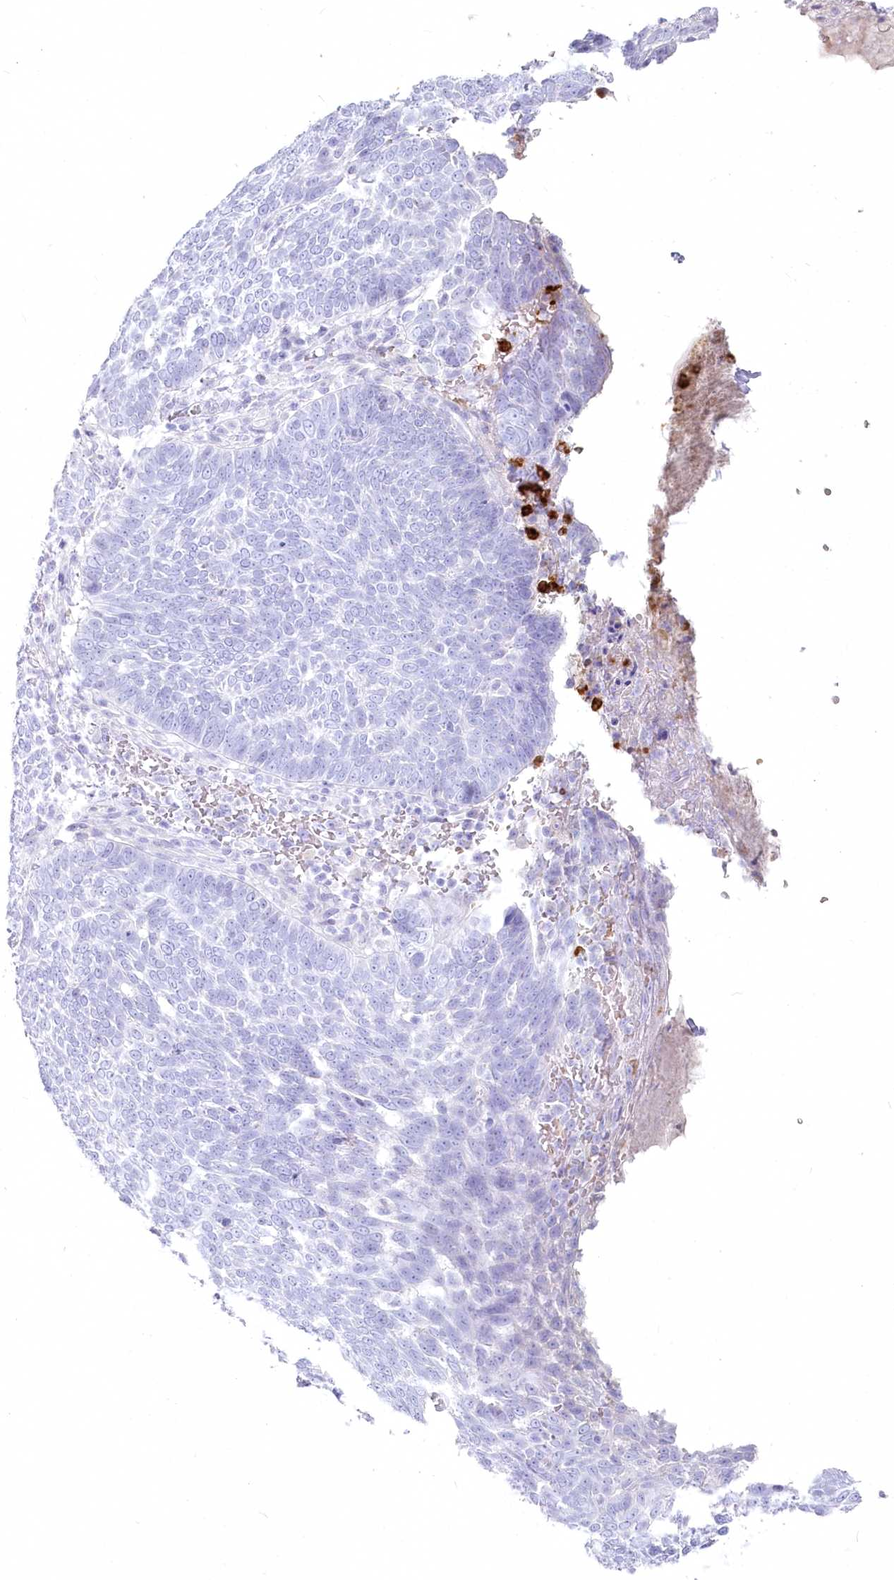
{"staining": {"intensity": "negative", "quantity": "none", "location": "none"}, "tissue": "skin cancer", "cell_type": "Tumor cells", "image_type": "cancer", "snomed": [{"axis": "morphology", "description": "Normal tissue, NOS"}, {"axis": "morphology", "description": "Basal cell carcinoma"}, {"axis": "topography", "description": "Skin"}], "caption": "Immunohistochemistry micrograph of neoplastic tissue: skin cancer (basal cell carcinoma) stained with DAB (3,3'-diaminobenzidine) exhibits no significant protein staining in tumor cells.", "gene": "IFIT5", "patient": {"sex": "male", "age": 64}}